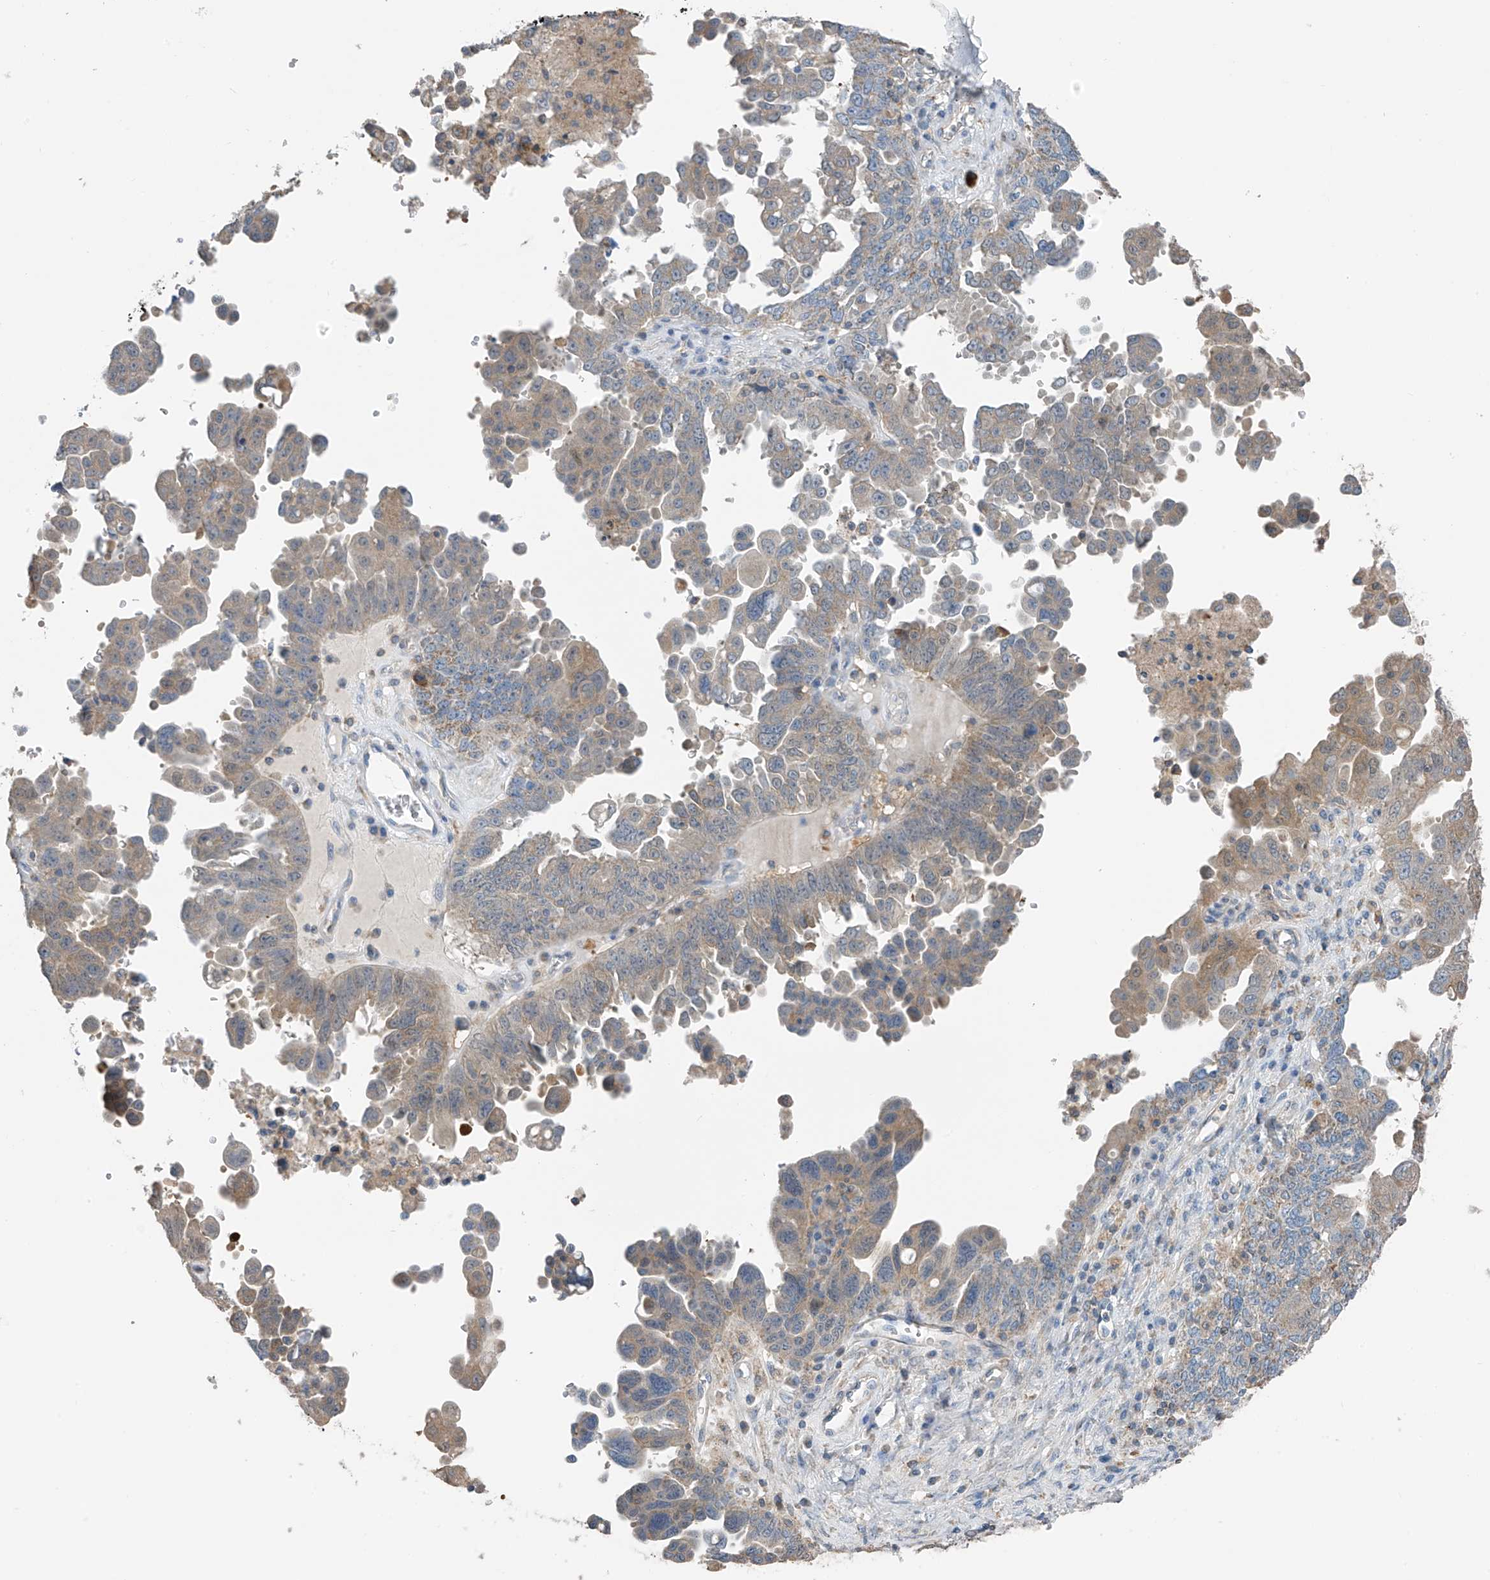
{"staining": {"intensity": "weak", "quantity": "25%-75%", "location": "cytoplasmic/membranous"}, "tissue": "ovarian cancer", "cell_type": "Tumor cells", "image_type": "cancer", "snomed": [{"axis": "morphology", "description": "Carcinoma, endometroid"}, {"axis": "topography", "description": "Ovary"}], "caption": "About 25%-75% of tumor cells in ovarian endometroid carcinoma display weak cytoplasmic/membranous protein positivity as visualized by brown immunohistochemical staining.", "gene": "SYN3", "patient": {"sex": "female", "age": 62}}